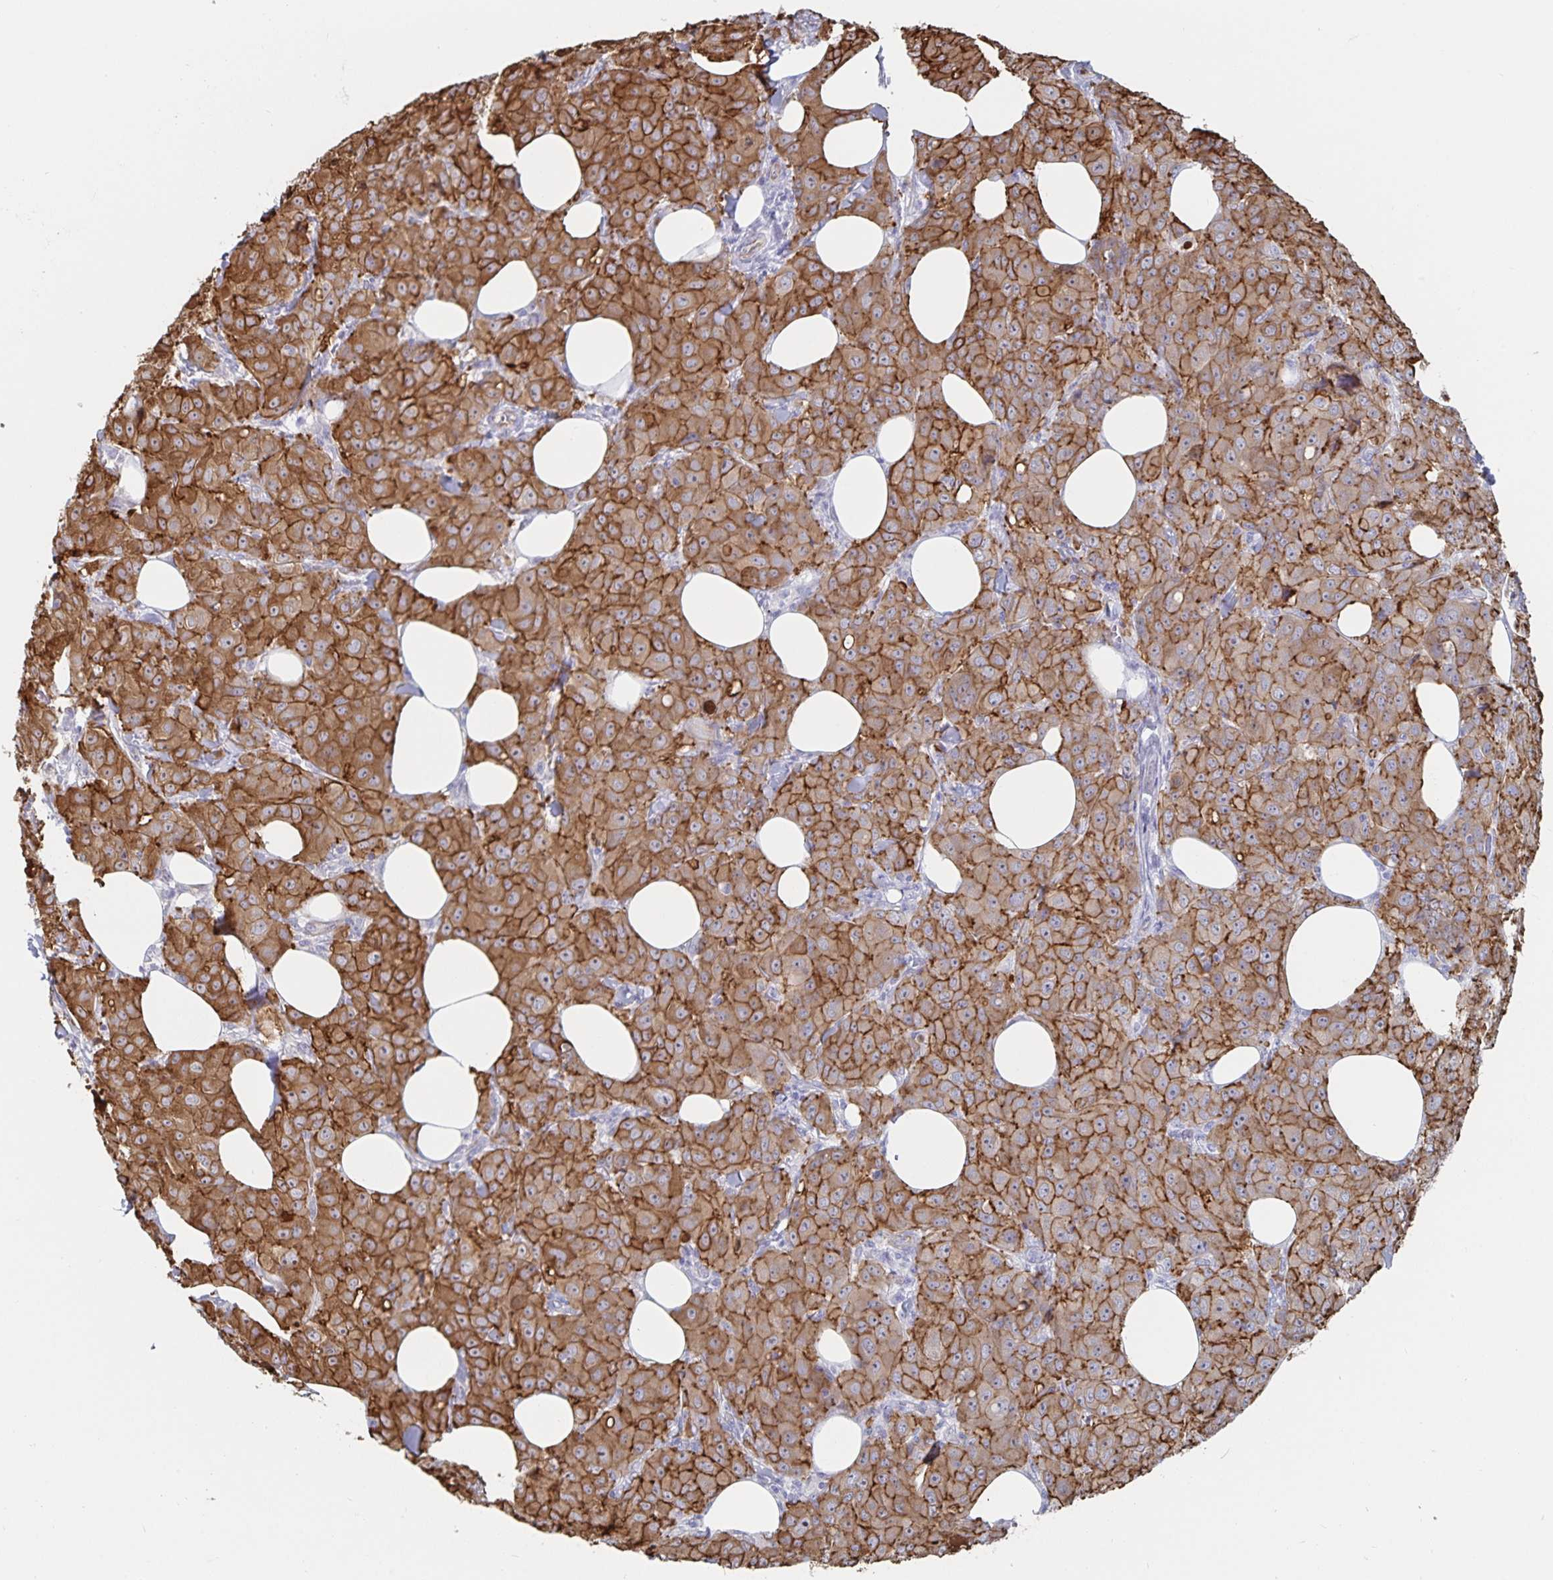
{"staining": {"intensity": "moderate", "quantity": ">75%", "location": "cytoplasmic/membranous"}, "tissue": "breast cancer", "cell_type": "Tumor cells", "image_type": "cancer", "snomed": [{"axis": "morphology", "description": "Normal tissue, NOS"}, {"axis": "morphology", "description": "Duct carcinoma"}, {"axis": "topography", "description": "Breast"}], "caption": "The image exhibits staining of intraductal carcinoma (breast), revealing moderate cytoplasmic/membranous protein staining (brown color) within tumor cells.", "gene": "SSTR1", "patient": {"sex": "female", "age": 43}}